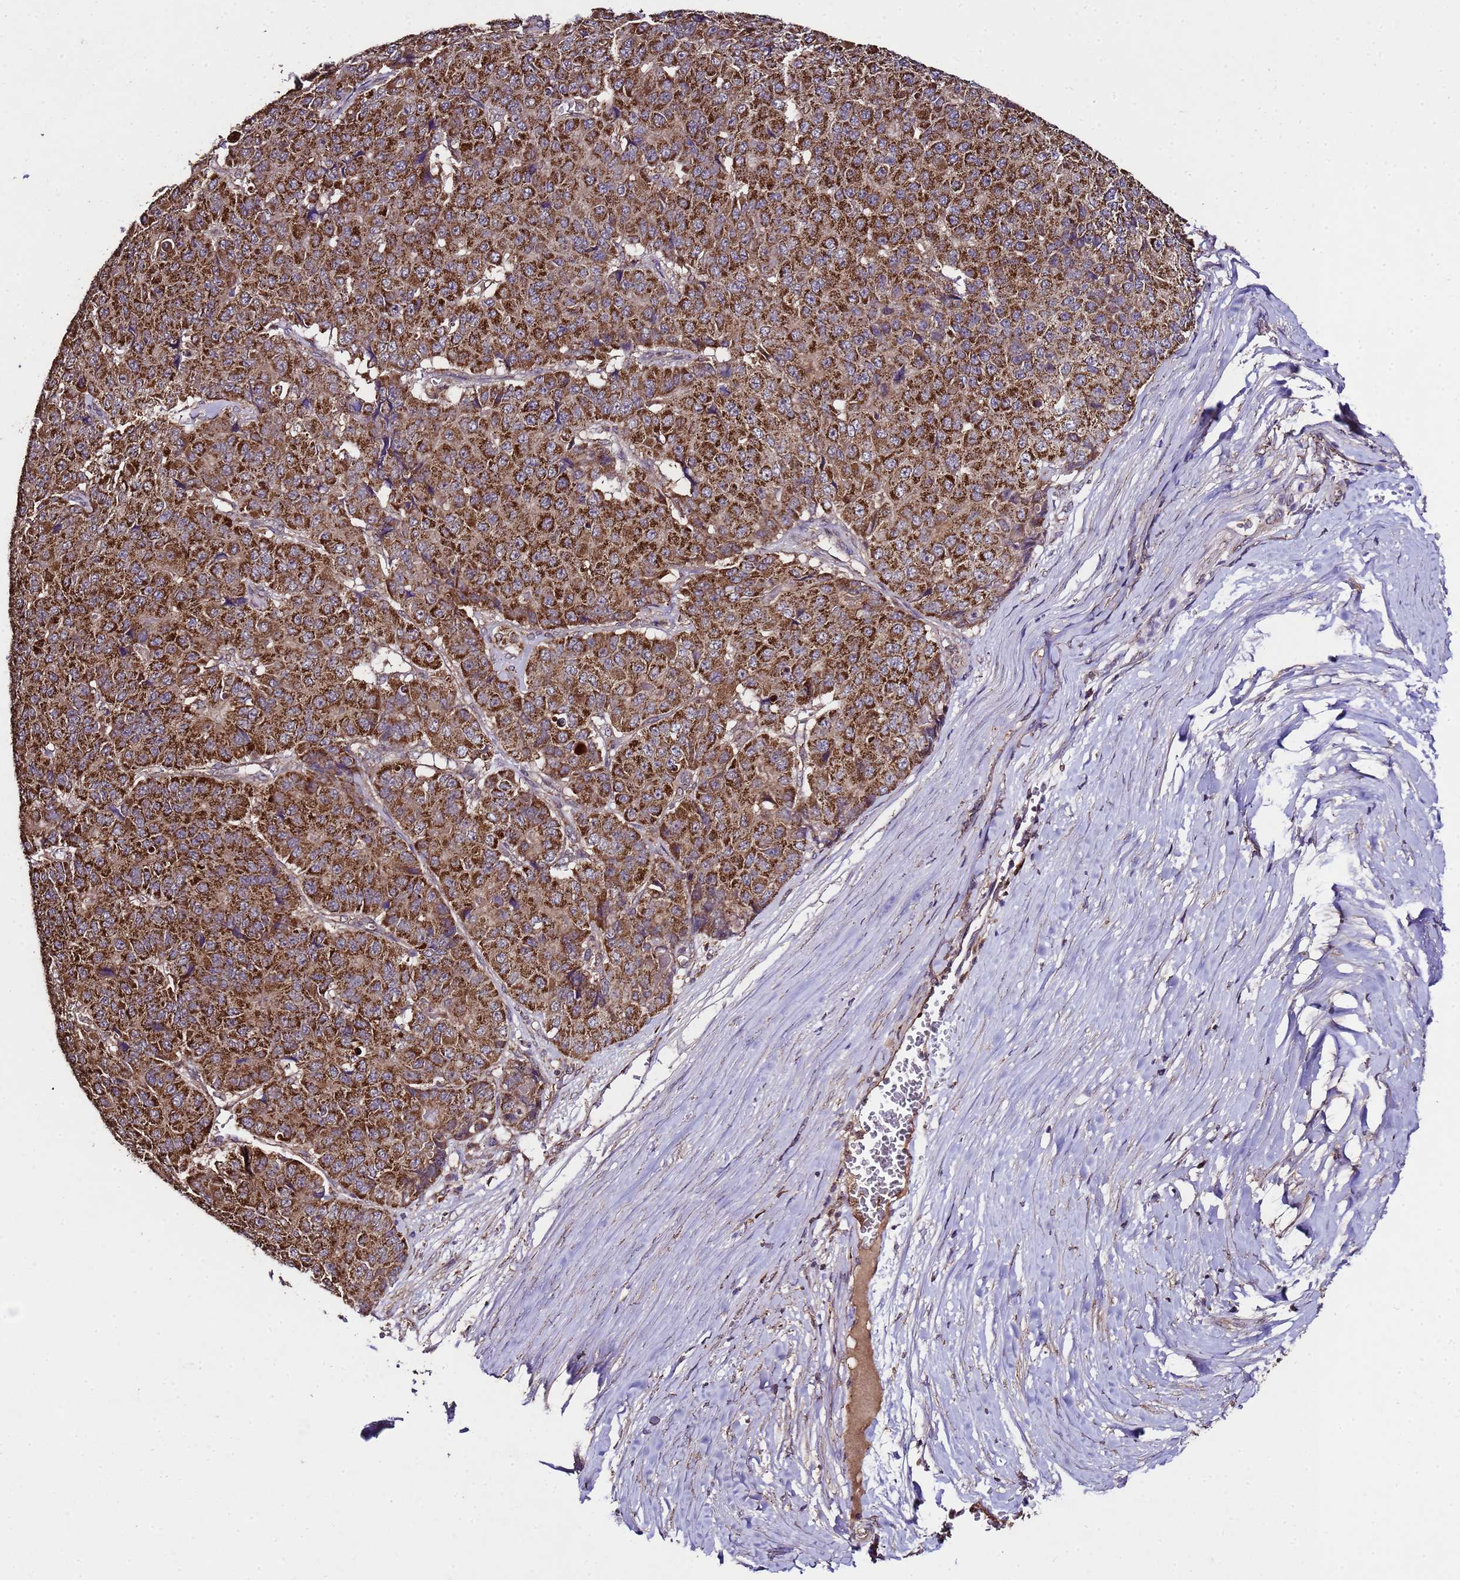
{"staining": {"intensity": "strong", "quantity": ">75%", "location": "cytoplasmic/membranous"}, "tissue": "pancreatic cancer", "cell_type": "Tumor cells", "image_type": "cancer", "snomed": [{"axis": "morphology", "description": "Adenocarcinoma, NOS"}, {"axis": "topography", "description": "Pancreas"}], "caption": "The photomicrograph demonstrates immunohistochemical staining of pancreatic adenocarcinoma. There is strong cytoplasmic/membranous positivity is seen in about >75% of tumor cells.", "gene": "HSPBAP1", "patient": {"sex": "male", "age": 50}}